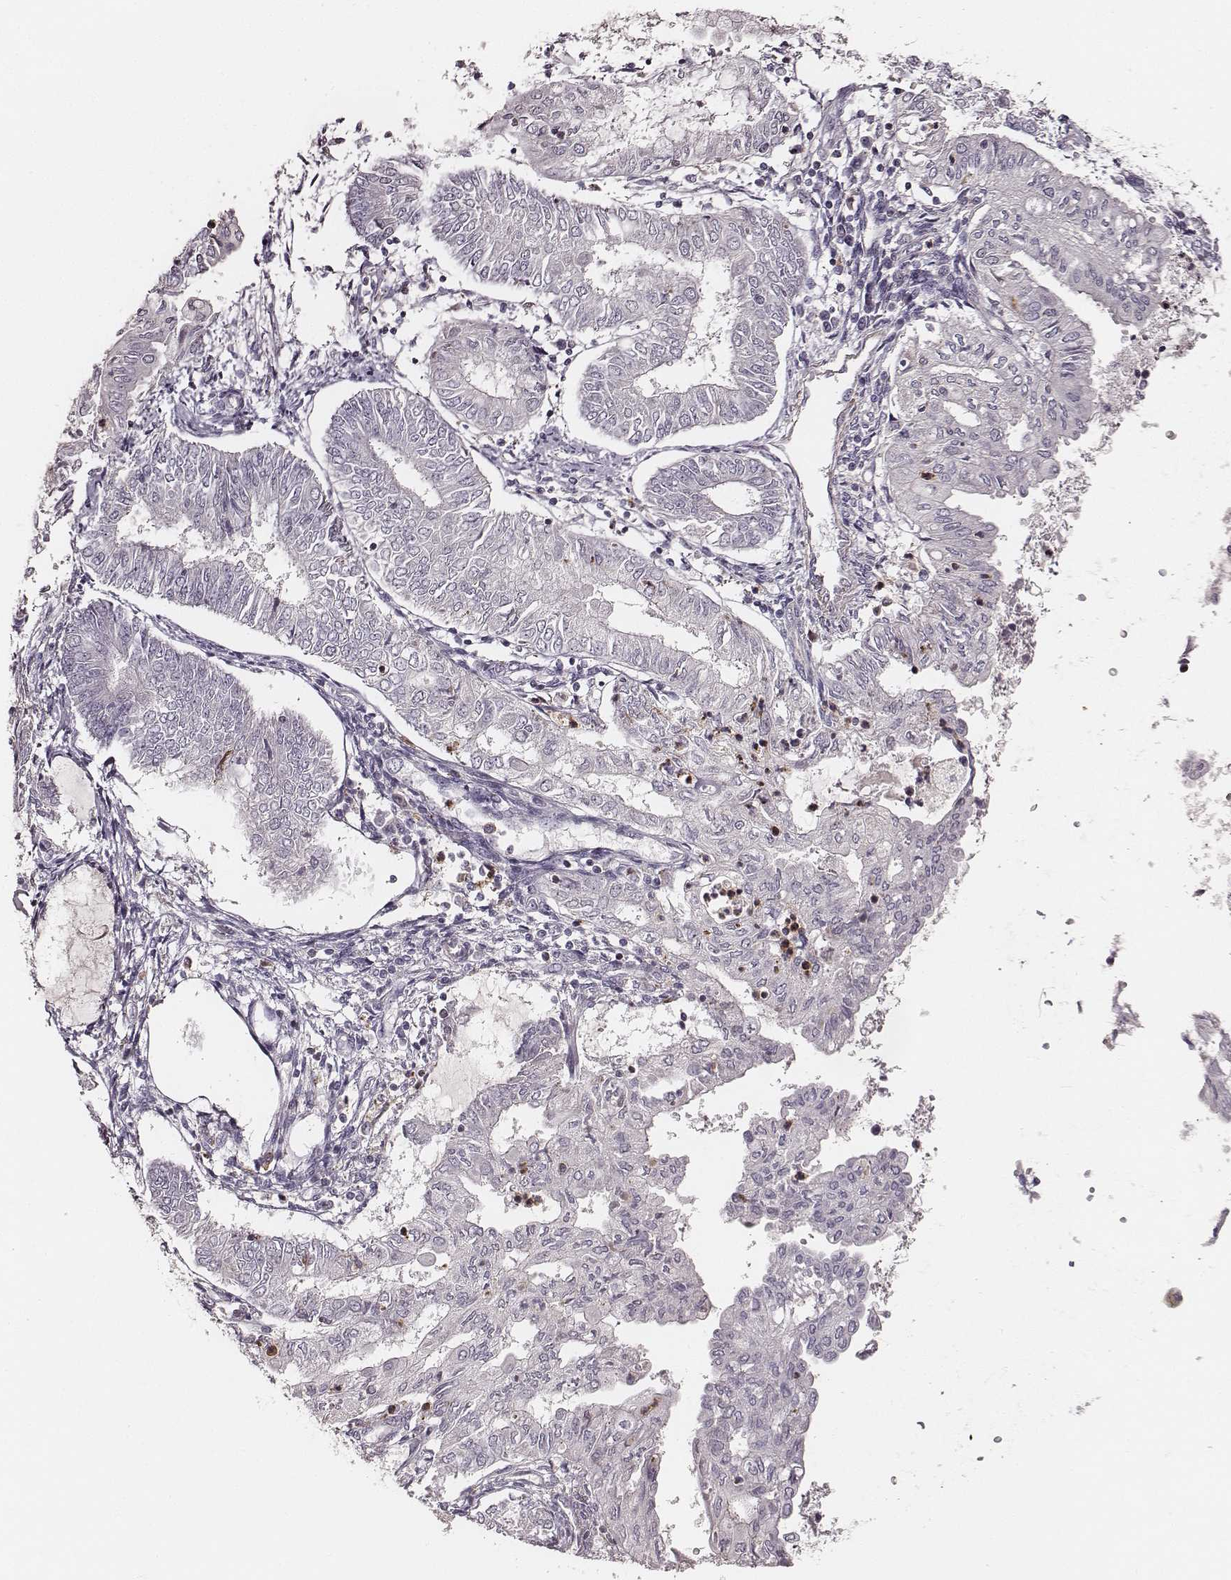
{"staining": {"intensity": "negative", "quantity": "none", "location": "none"}, "tissue": "endometrial cancer", "cell_type": "Tumor cells", "image_type": "cancer", "snomed": [{"axis": "morphology", "description": "Adenocarcinoma, NOS"}, {"axis": "topography", "description": "Endometrium"}], "caption": "Tumor cells show no significant protein staining in endometrial cancer.", "gene": "ZYX", "patient": {"sex": "female", "age": 68}}